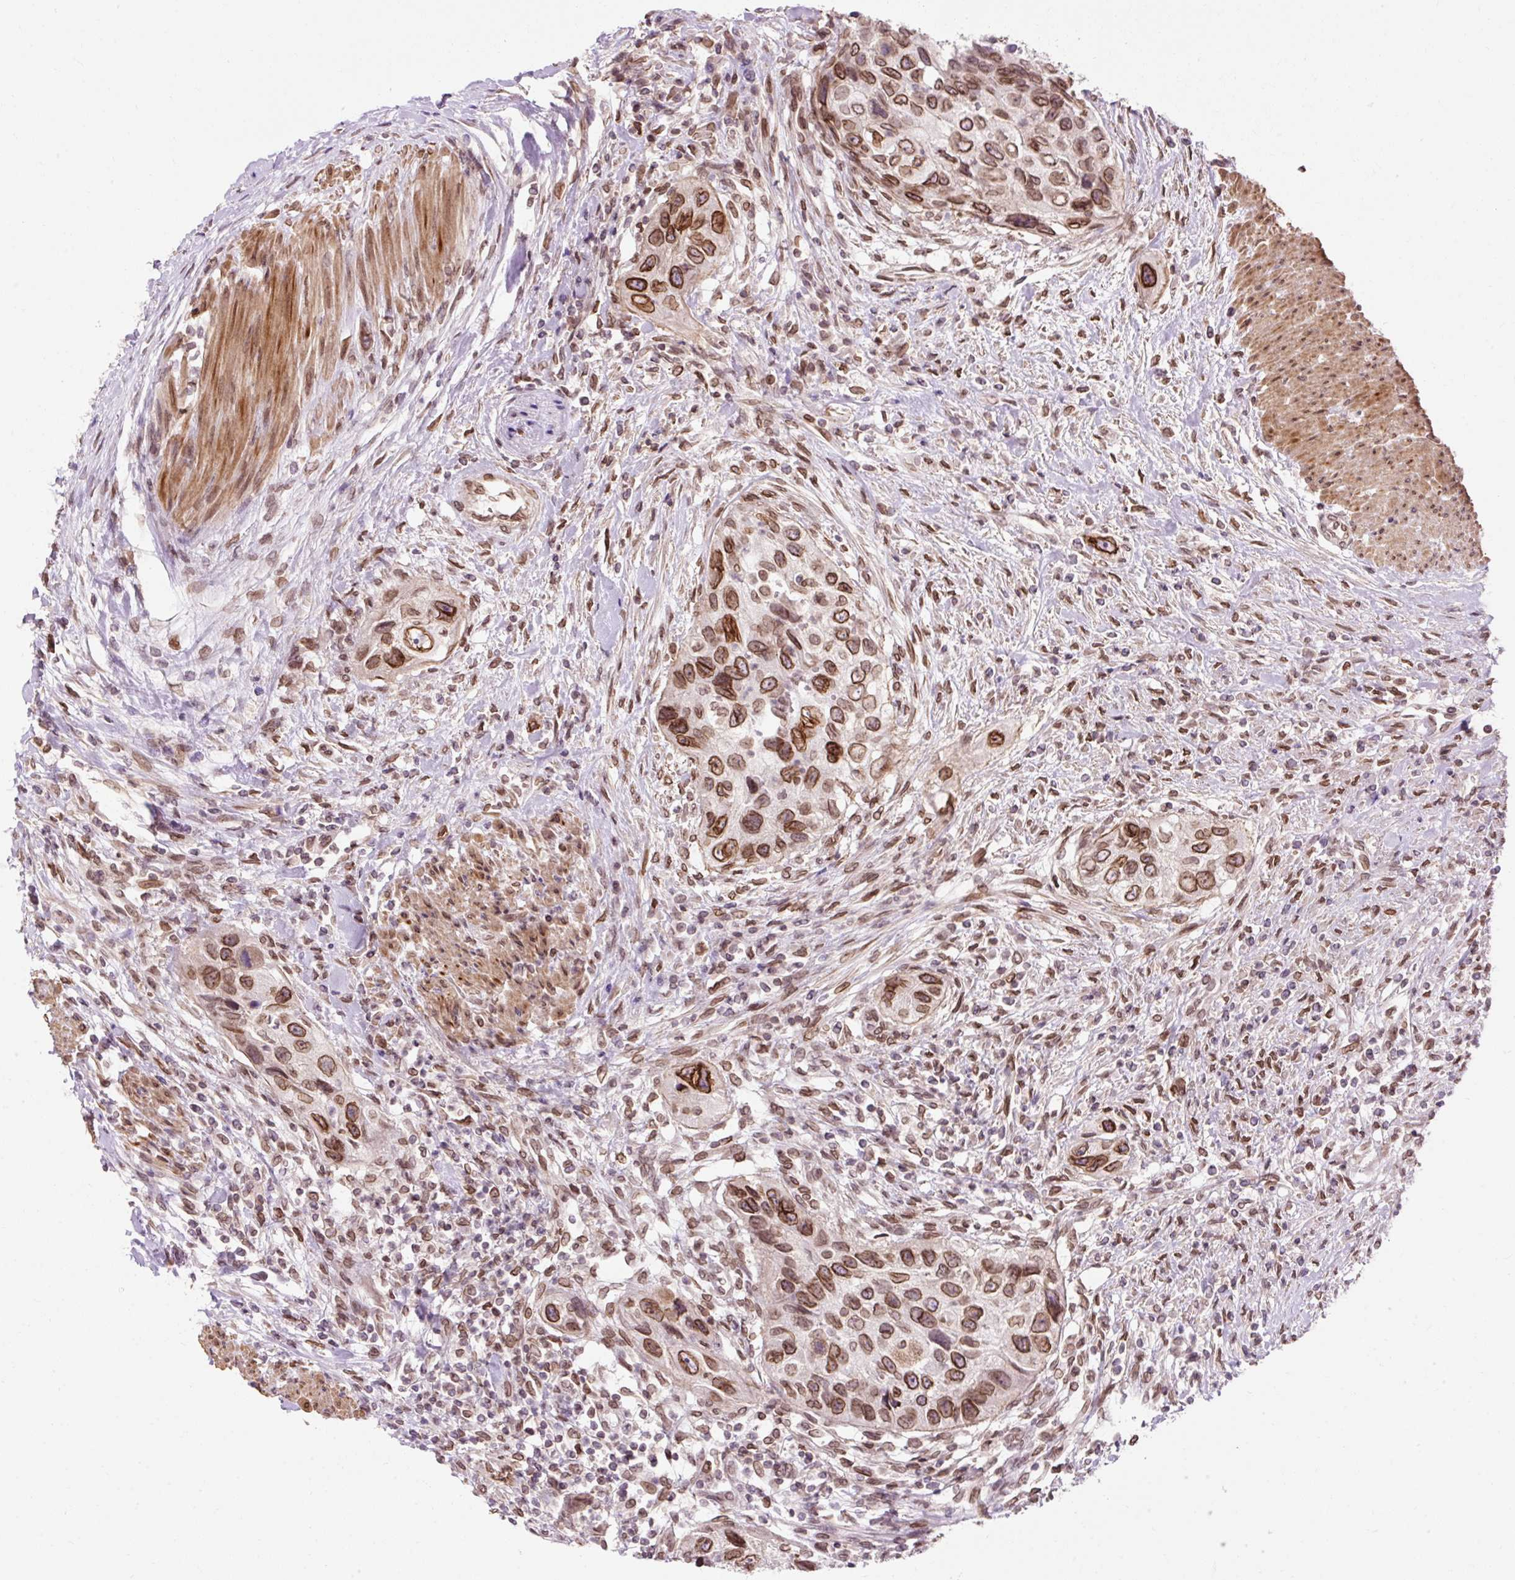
{"staining": {"intensity": "strong", "quantity": ">75%", "location": "cytoplasmic/membranous,nuclear"}, "tissue": "urothelial cancer", "cell_type": "Tumor cells", "image_type": "cancer", "snomed": [{"axis": "morphology", "description": "Urothelial carcinoma, High grade"}, {"axis": "topography", "description": "Urinary bladder"}], "caption": "Protein staining displays strong cytoplasmic/membranous and nuclear expression in approximately >75% of tumor cells in urothelial carcinoma (high-grade). The protein of interest is shown in brown color, while the nuclei are stained blue.", "gene": "ZNF610", "patient": {"sex": "female", "age": 60}}